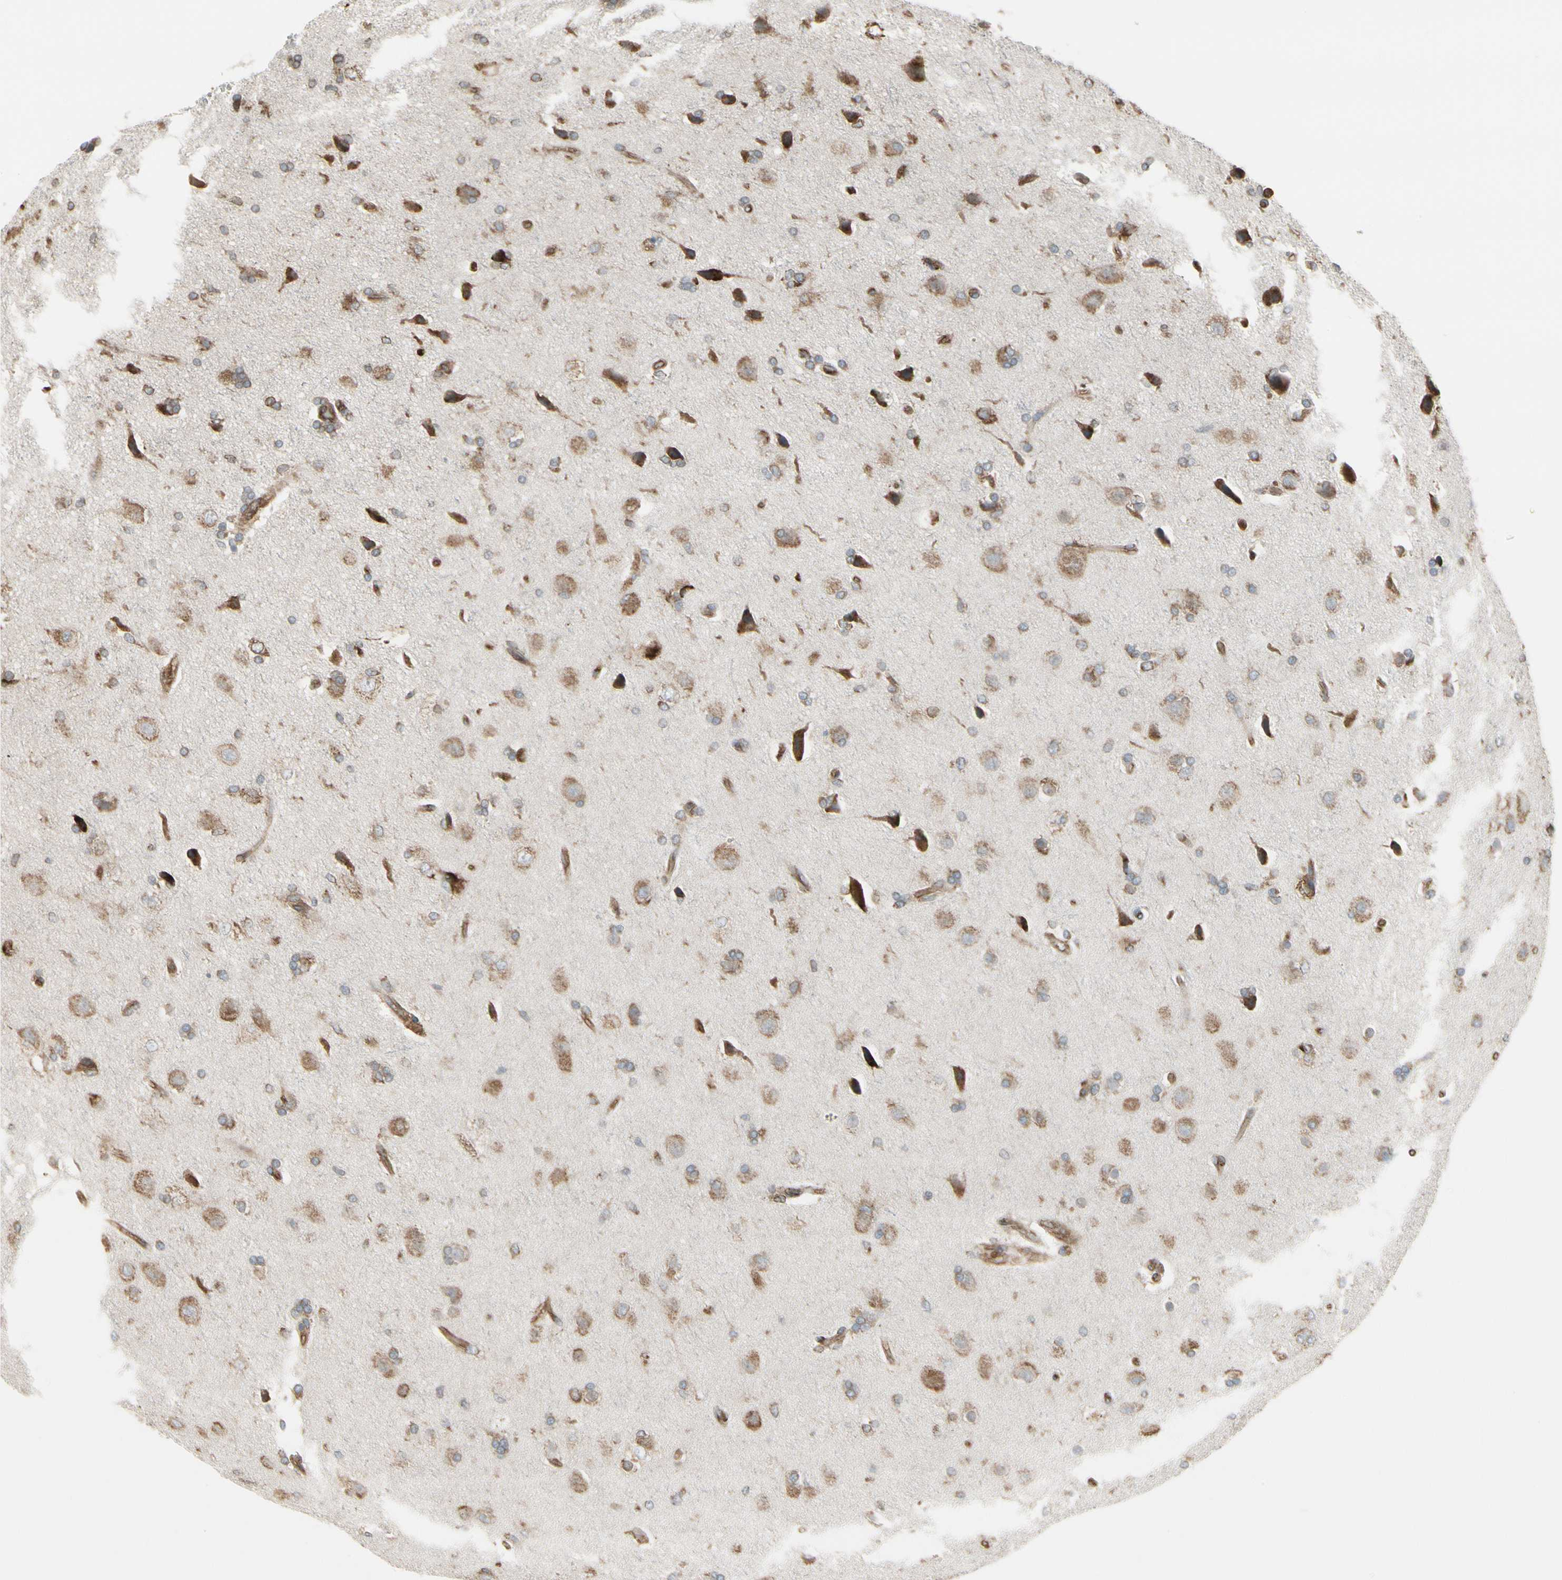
{"staining": {"intensity": "moderate", "quantity": ">75%", "location": "cytoplasmic/membranous"}, "tissue": "glioma", "cell_type": "Tumor cells", "image_type": "cancer", "snomed": [{"axis": "morphology", "description": "Glioma, malignant, High grade"}, {"axis": "topography", "description": "Brain"}], "caption": "Moderate cytoplasmic/membranous staining for a protein is seen in approximately >75% of tumor cells of glioma using IHC.", "gene": "FNDC3A", "patient": {"sex": "male", "age": 71}}